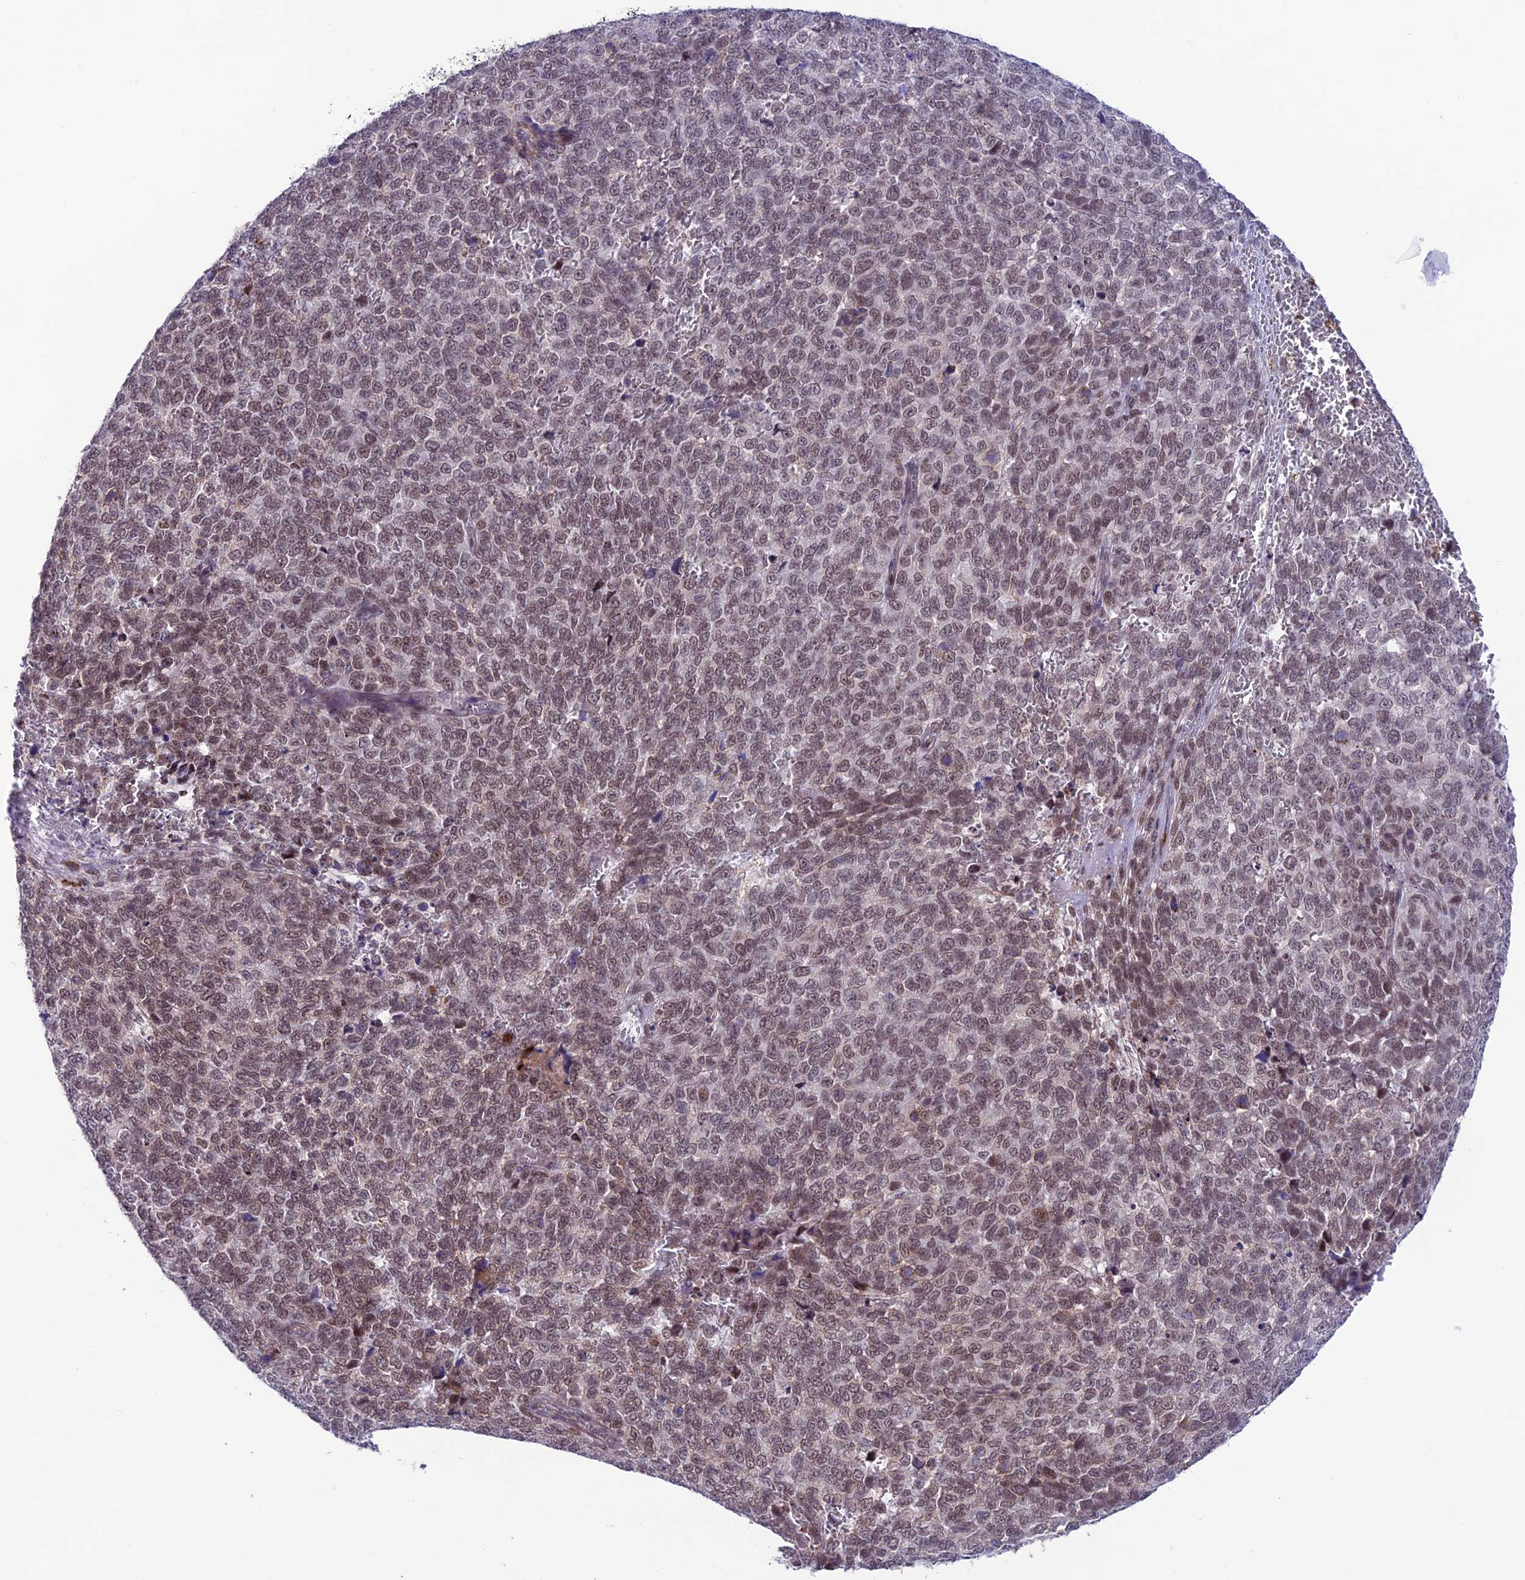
{"staining": {"intensity": "moderate", "quantity": ">75%", "location": "nuclear"}, "tissue": "melanoma", "cell_type": "Tumor cells", "image_type": "cancer", "snomed": [{"axis": "morphology", "description": "Malignant melanoma, NOS"}, {"axis": "topography", "description": "Nose, NOS"}], "caption": "Malignant melanoma stained with DAB (3,3'-diaminobenzidine) immunohistochemistry shows medium levels of moderate nuclear expression in about >75% of tumor cells.", "gene": "COL6A6", "patient": {"sex": "female", "age": 48}}